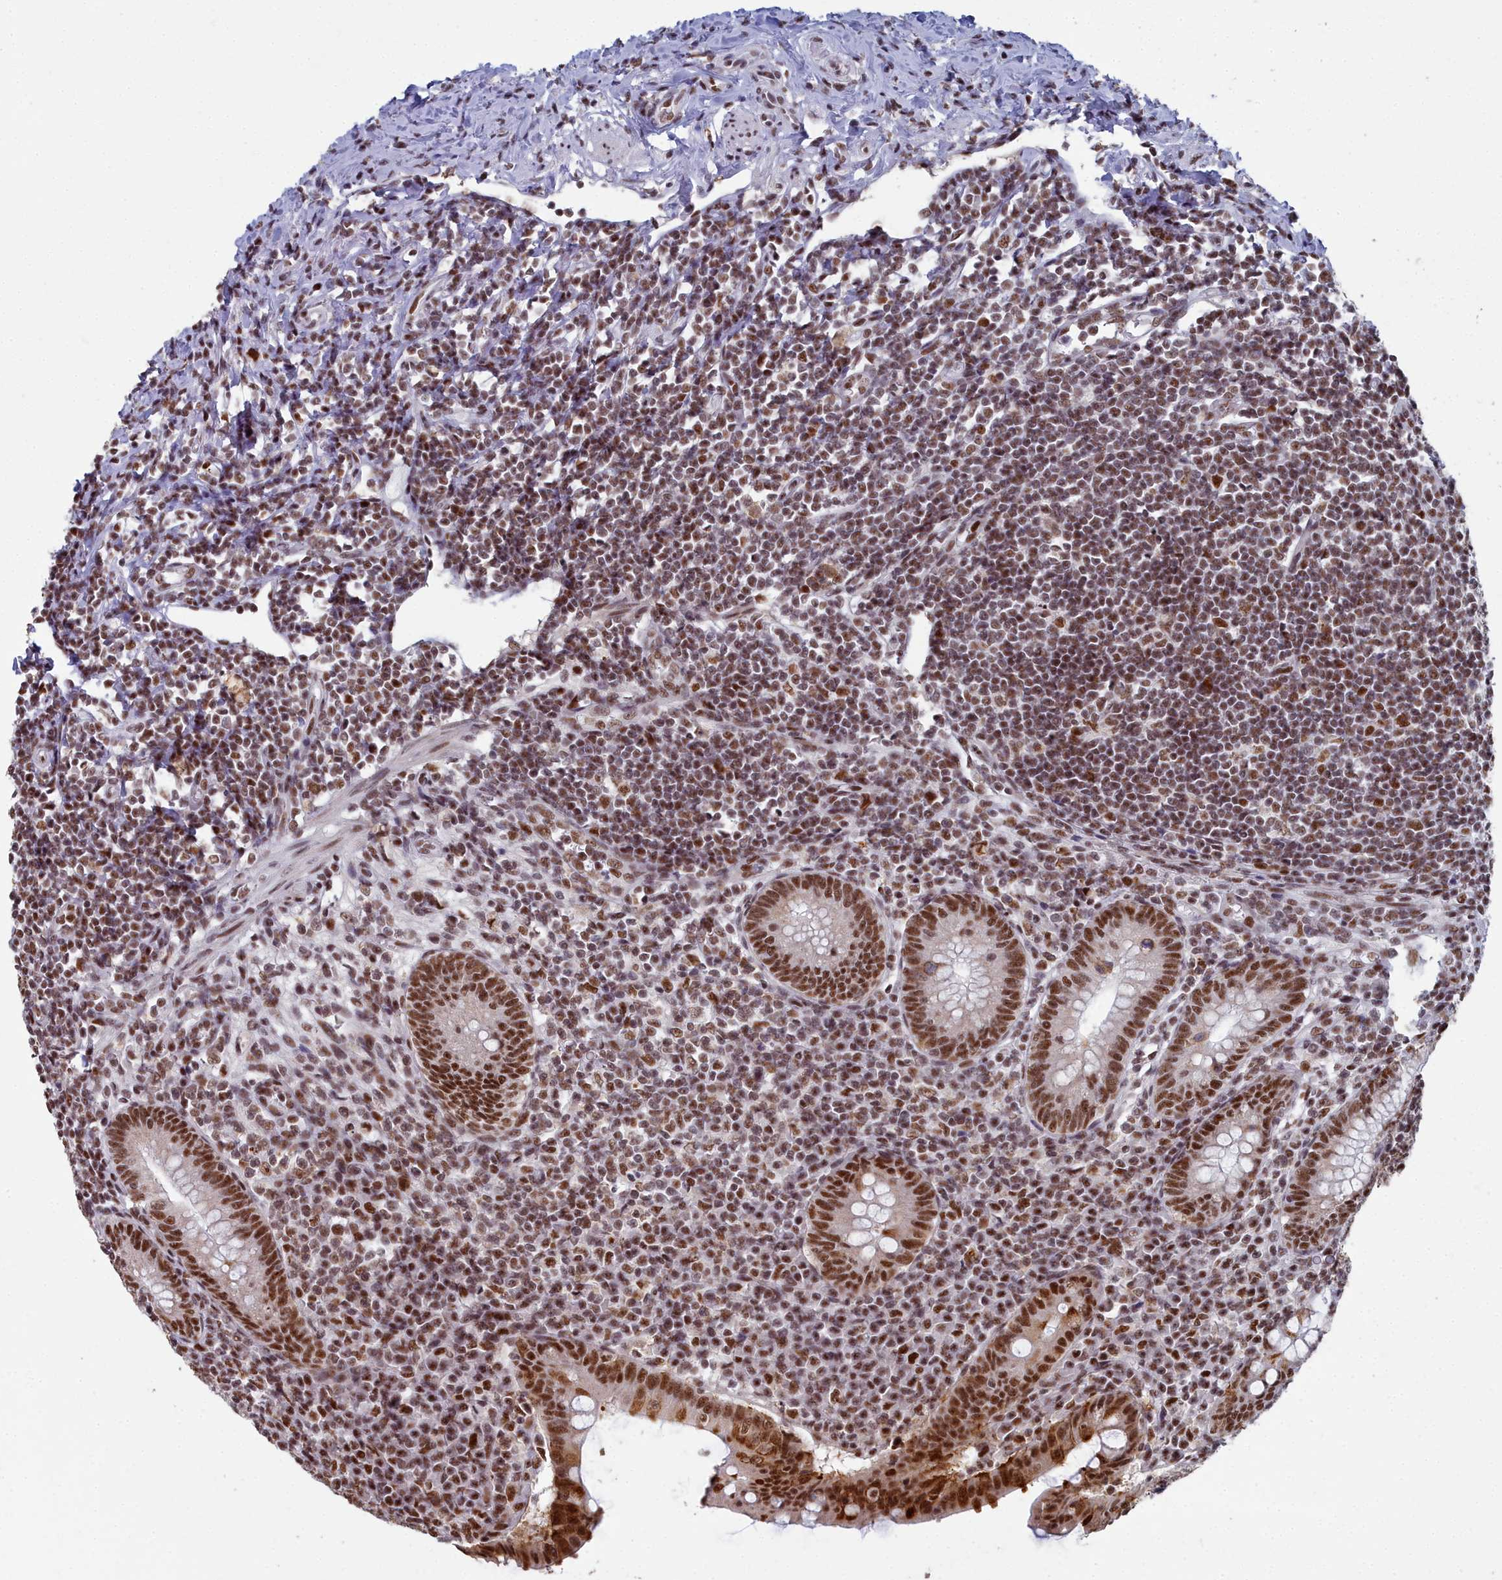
{"staining": {"intensity": "strong", "quantity": ">75%", "location": "nuclear"}, "tissue": "appendix", "cell_type": "Glandular cells", "image_type": "normal", "snomed": [{"axis": "morphology", "description": "Normal tissue, NOS"}, {"axis": "topography", "description": "Appendix"}], "caption": "Immunohistochemical staining of benign appendix demonstrates strong nuclear protein expression in approximately >75% of glandular cells.", "gene": "SF3B3", "patient": {"sex": "female", "age": 33}}